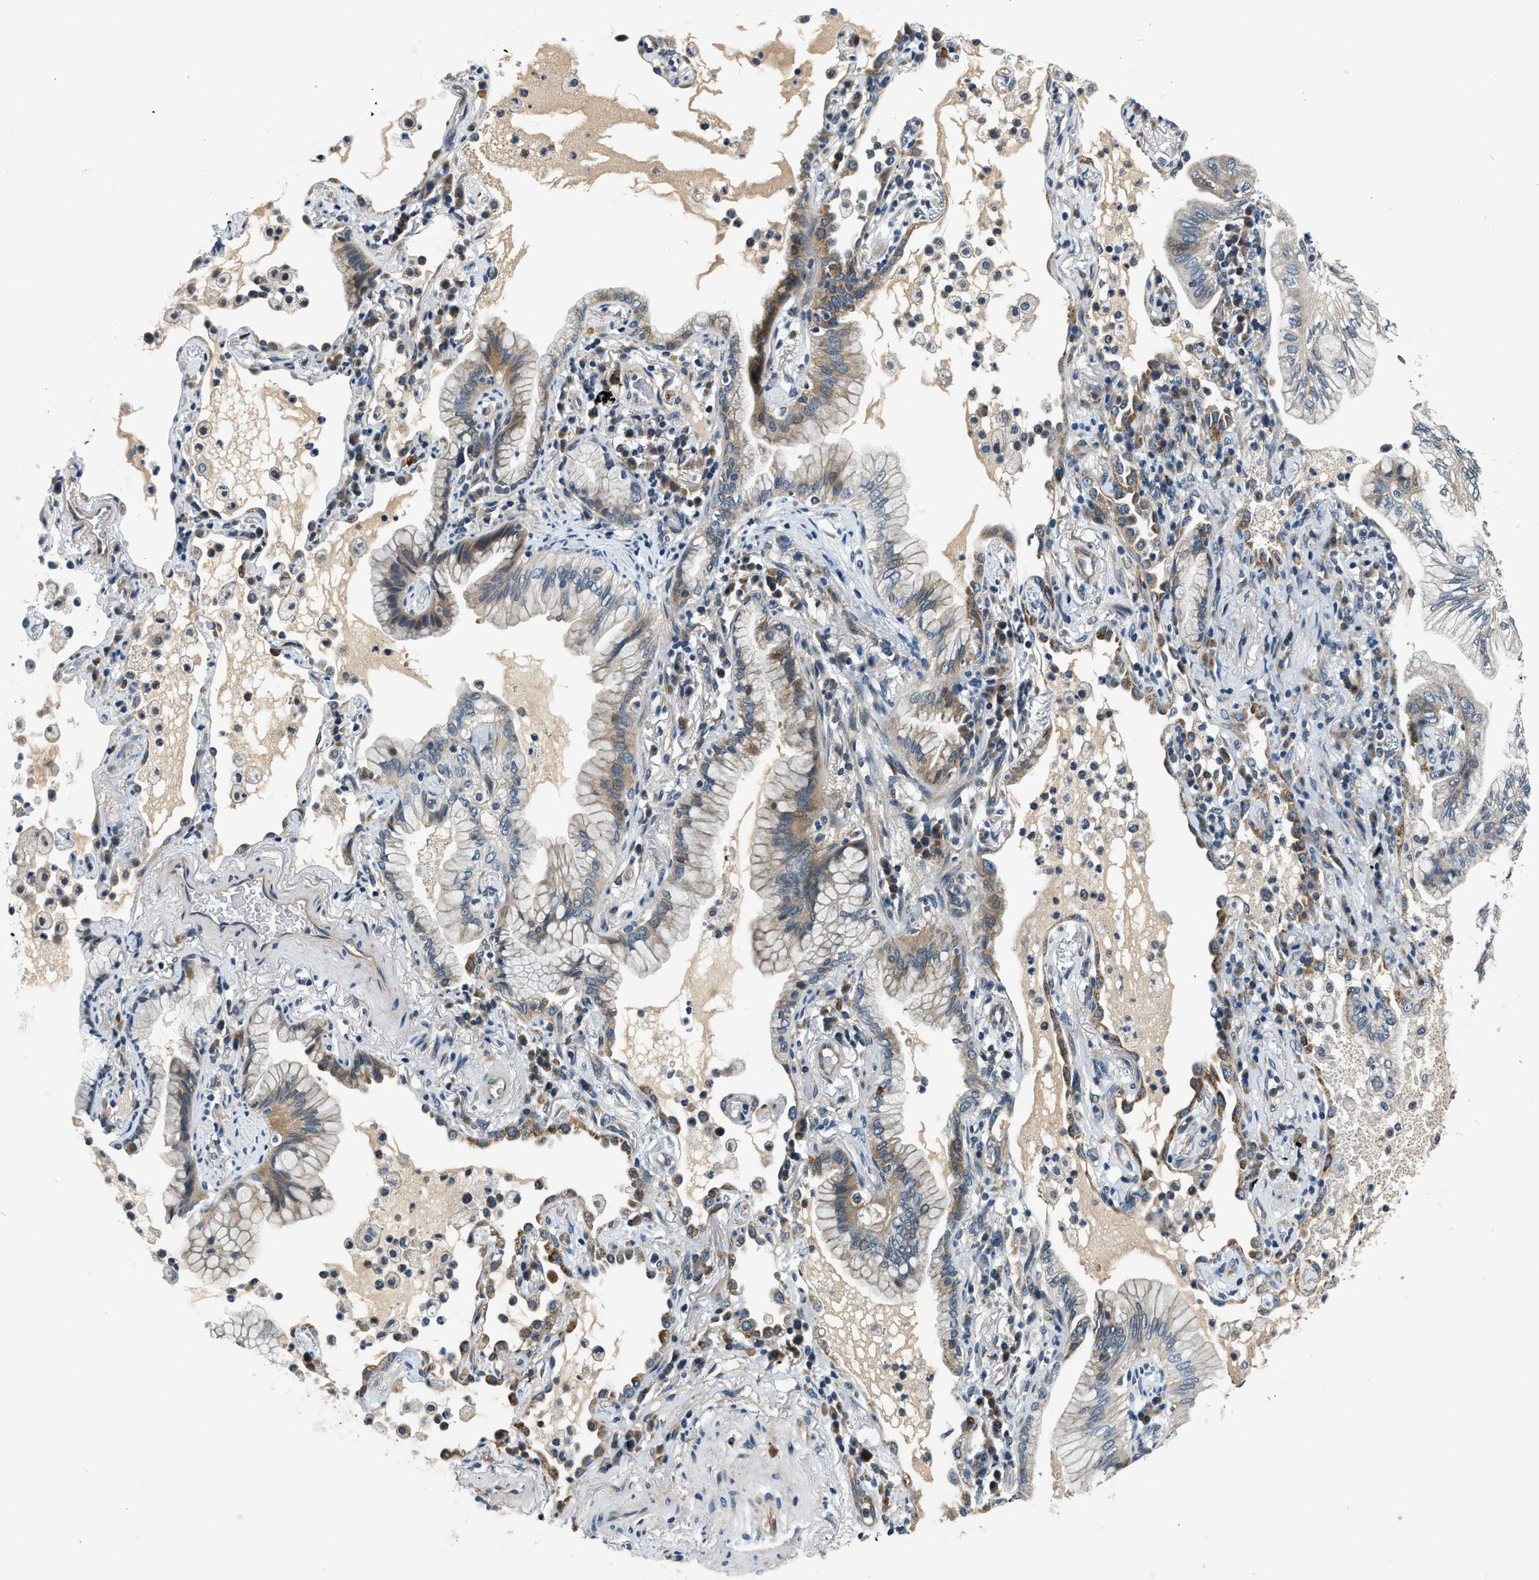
{"staining": {"intensity": "moderate", "quantity": "<25%", "location": "cytoplasmic/membranous"}, "tissue": "lung cancer", "cell_type": "Tumor cells", "image_type": "cancer", "snomed": [{"axis": "morphology", "description": "Adenocarcinoma, NOS"}, {"axis": "topography", "description": "Lung"}], "caption": "Immunohistochemistry (IHC) image of neoplastic tissue: lung cancer (adenocarcinoma) stained using immunohistochemistry (IHC) reveals low levels of moderate protein expression localized specifically in the cytoplasmic/membranous of tumor cells, appearing as a cytoplasmic/membranous brown color.", "gene": "YAE1", "patient": {"sex": "female", "age": 70}}